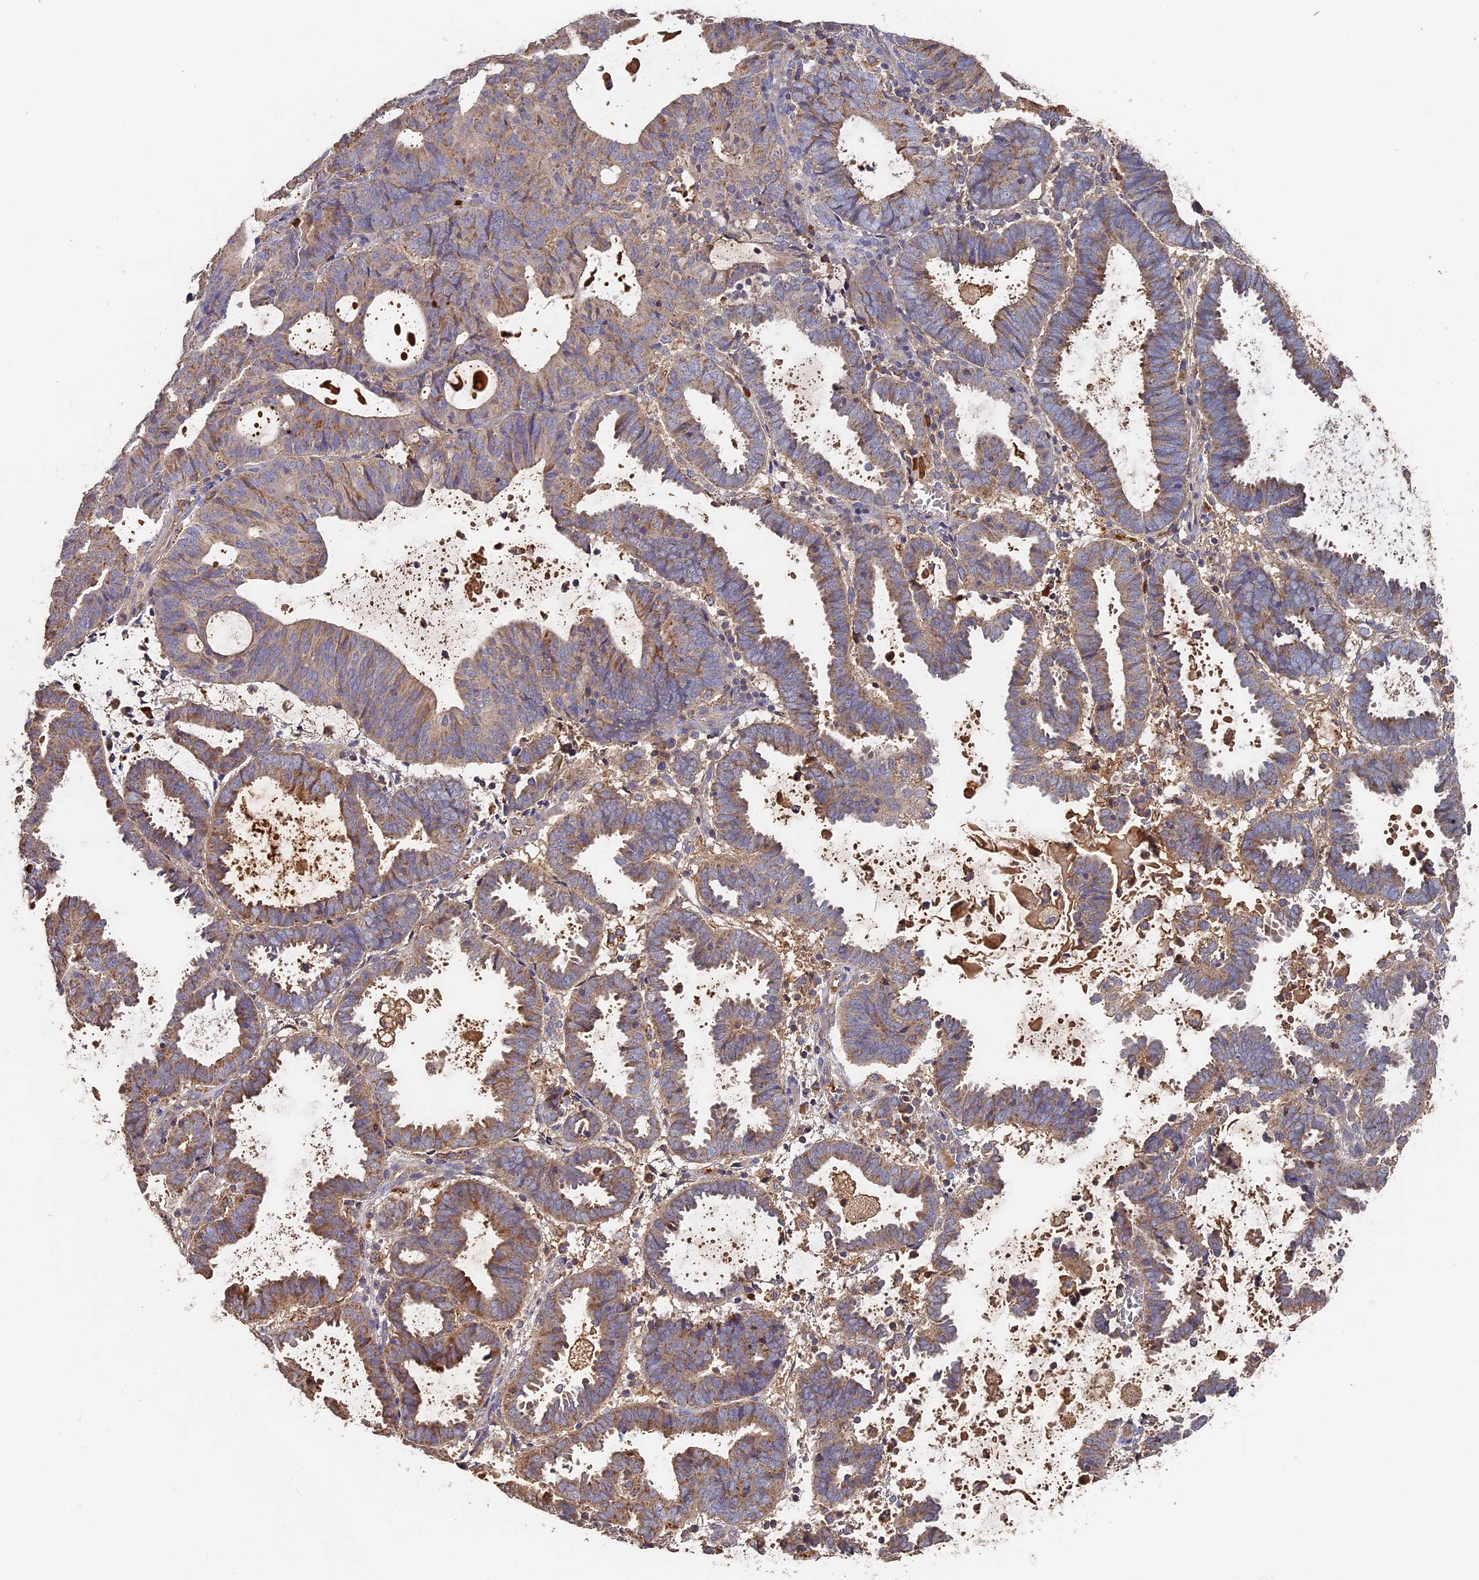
{"staining": {"intensity": "moderate", "quantity": ">75%", "location": "cytoplasmic/membranous"}, "tissue": "endometrial cancer", "cell_type": "Tumor cells", "image_type": "cancer", "snomed": [{"axis": "morphology", "description": "Adenocarcinoma, NOS"}, {"axis": "topography", "description": "Uterus"}], "caption": "Immunohistochemistry image of human endometrial cancer stained for a protein (brown), which shows medium levels of moderate cytoplasmic/membranous staining in about >75% of tumor cells.", "gene": "DHRS11", "patient": {"sex": "female", "age": 83}}